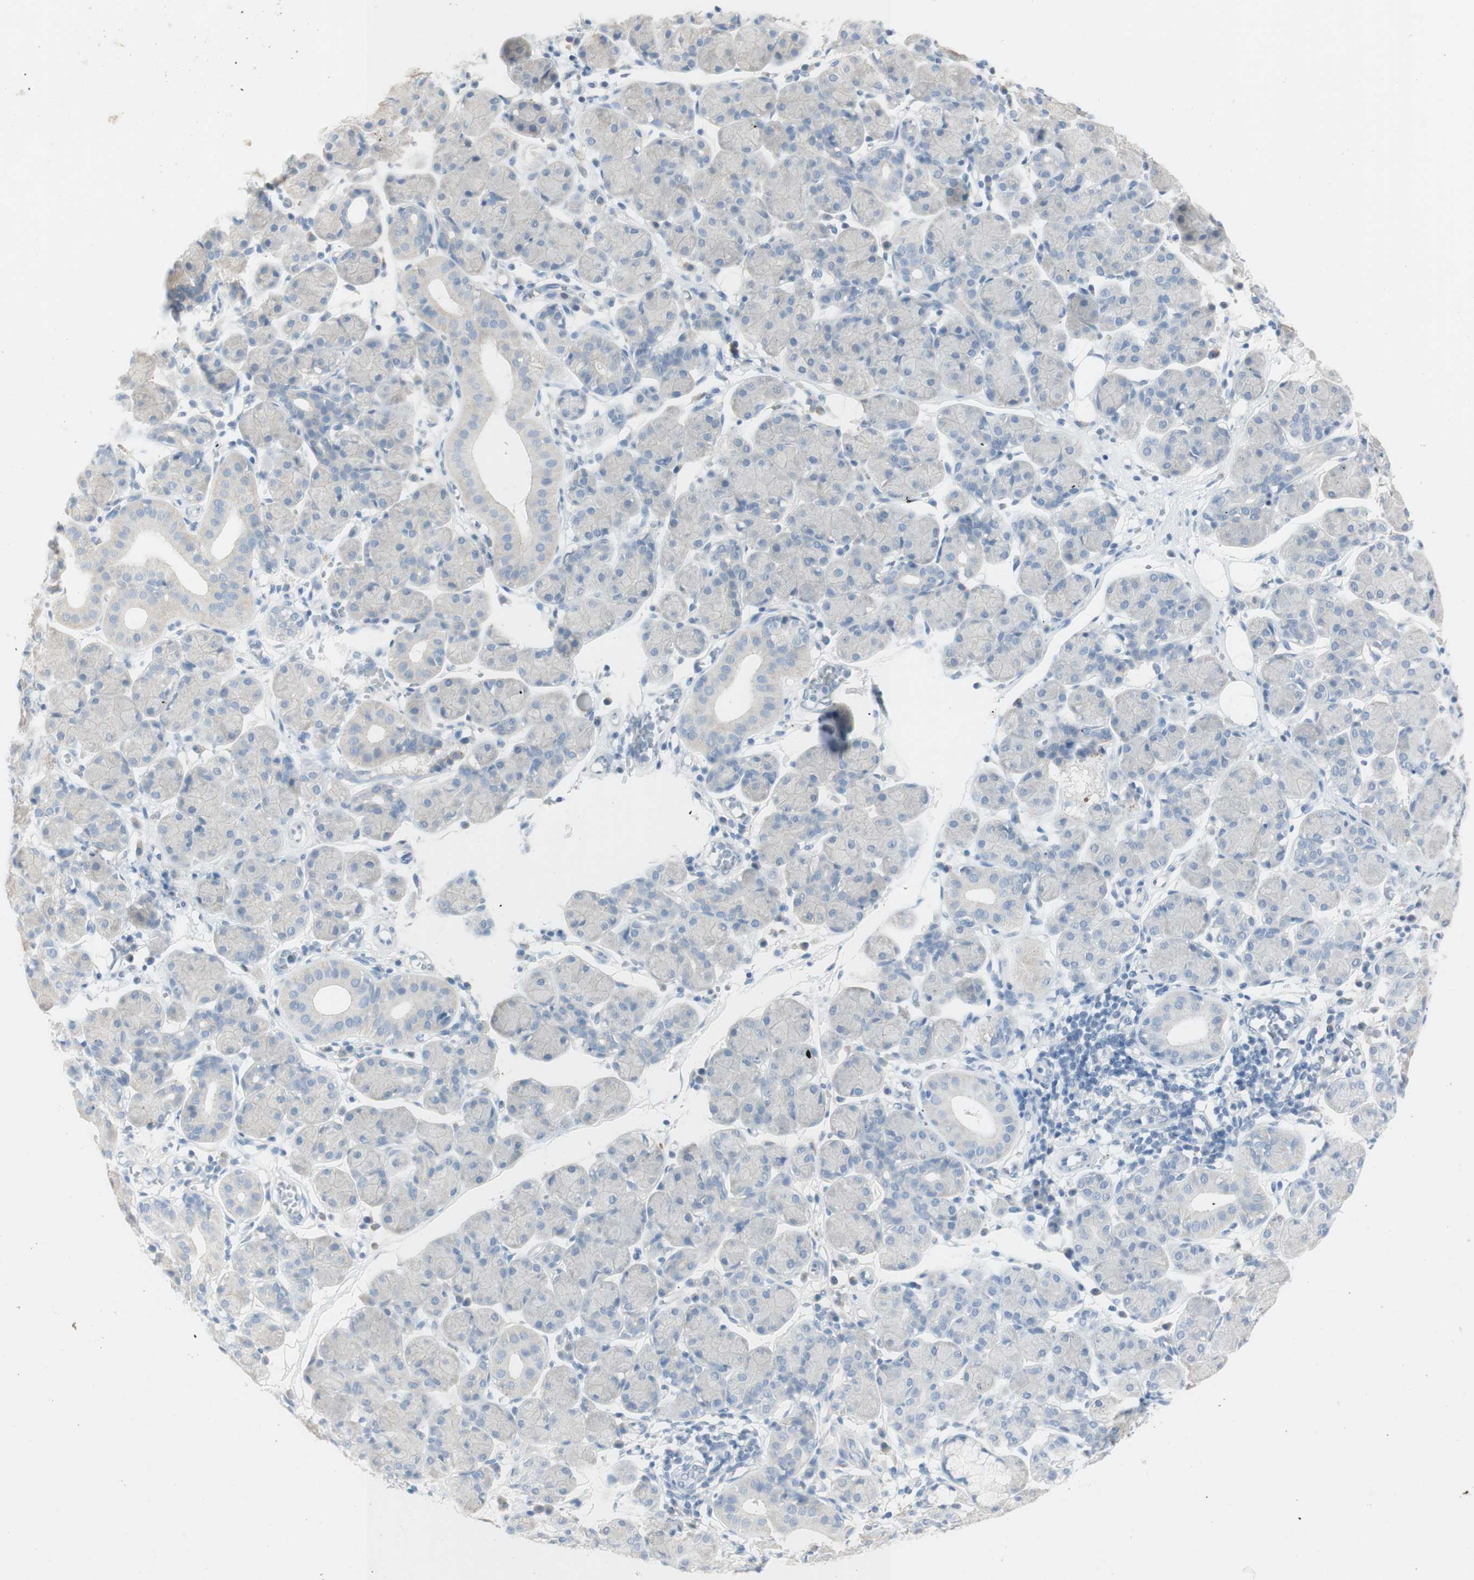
{"staining": {"intensity": "negative", "quantity": "none", "location": "none"}, "tissue": "salivary gland", "cell_type": "Glandular cells", "image_type": "normal", "snomed": [{"axis": "morphology", "description": "Normal tissue, NOS"}, {"axis": "morphology", "description": "Inflammation, NOS"}, {"axis": "topography", "description": "Lymph node"}, {"axis": "topography", "description": "Salivary gland"}], "caption": "This photomicrograph is of benign salivary gland stained with immunohistochemistry (IHC) to label a protein in brown with the nuclei are counter-stained blue. There is no positivity in glandular cells. Brightfield microscopy of immunohistochemistry stained with DAB (3,3'-diaminobenzidine) (brown) and hematoxylin (blue), captured at high magnification.", "gene": "ART3", "patient": {"sex": "male", "age": 3}}